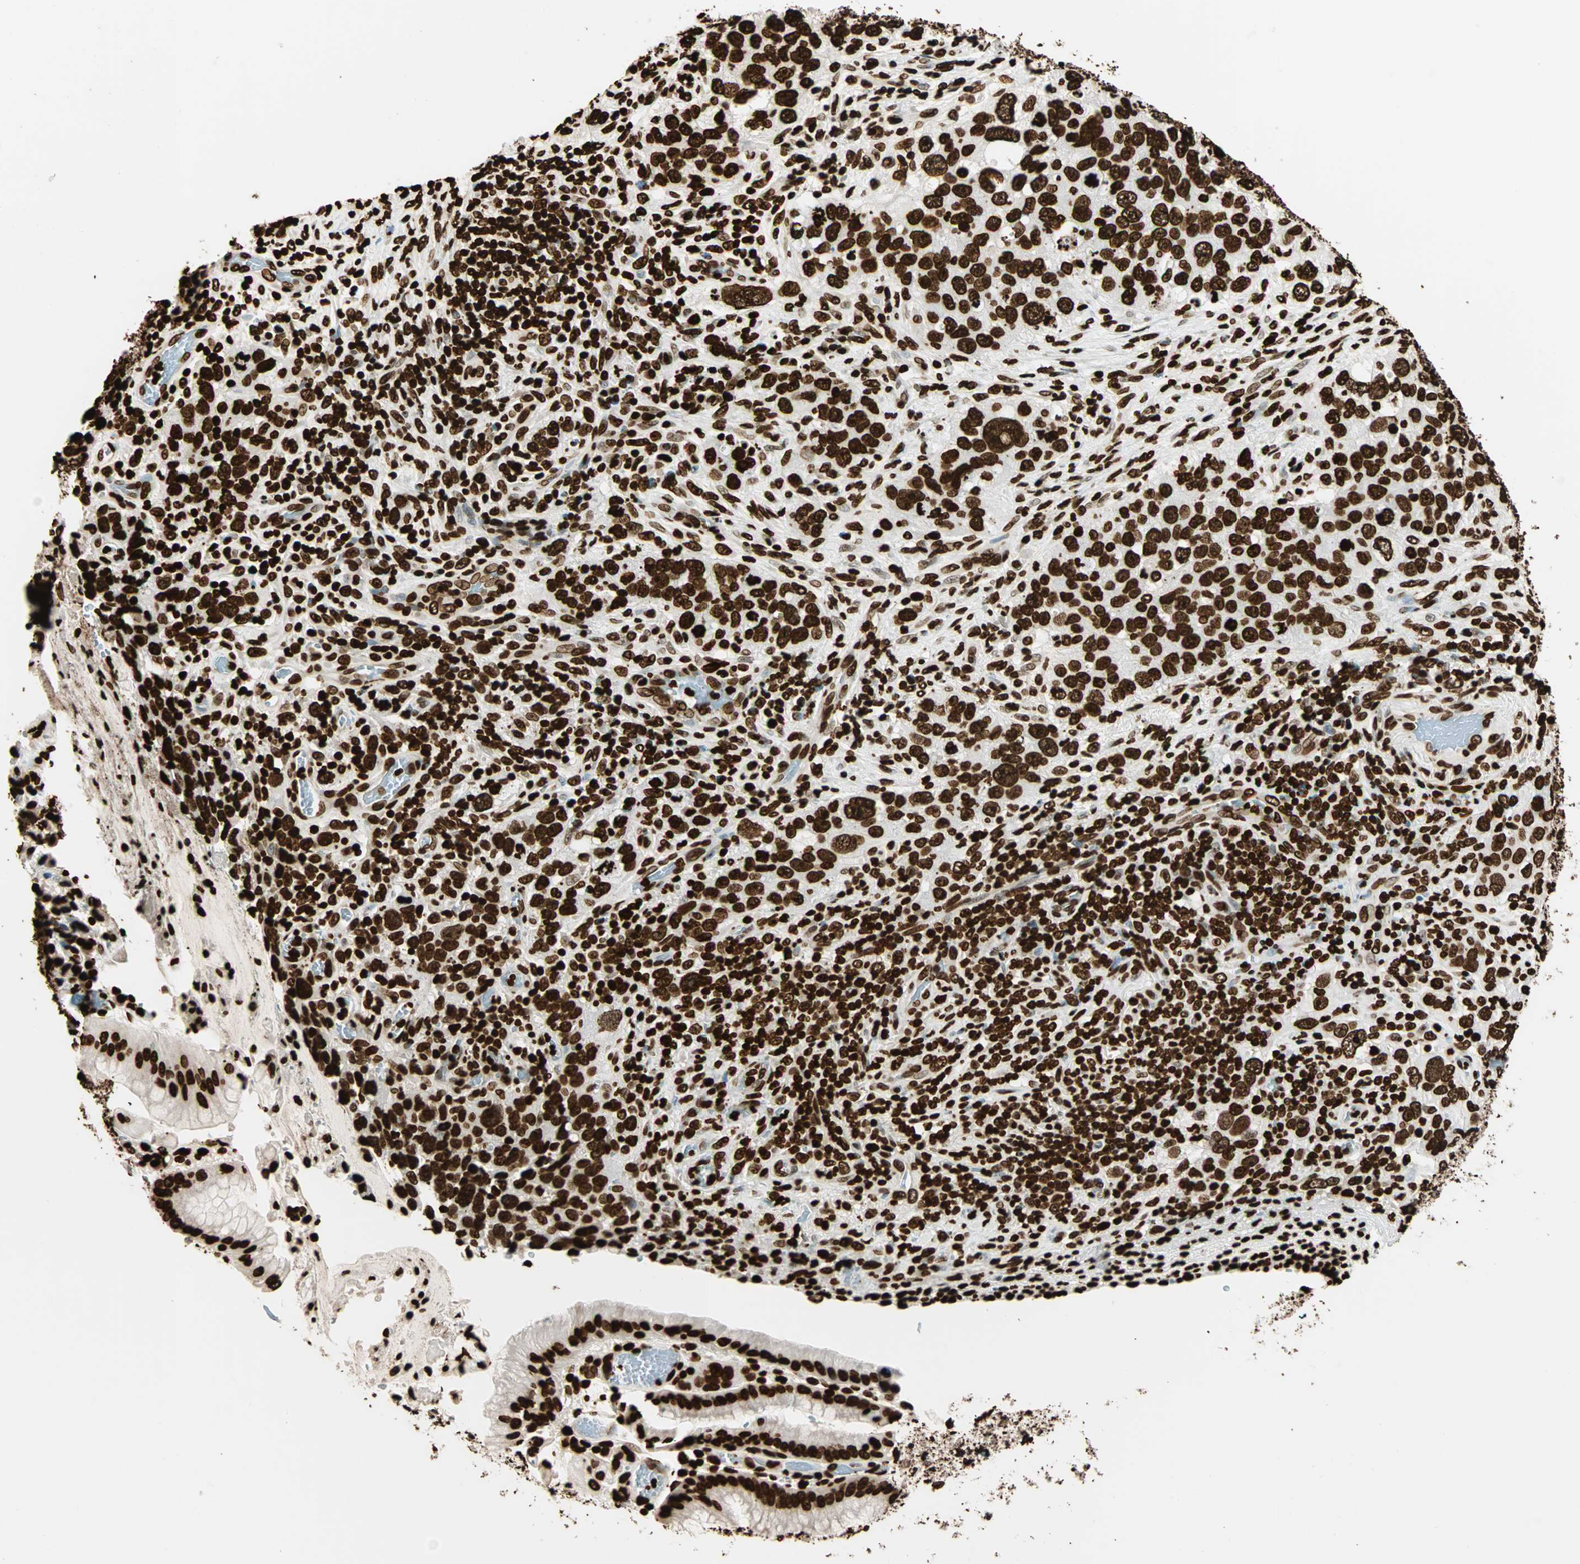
{"staining": {"intensity": "strong", "quantity": ">75%", "location": "nuclear"}, "tissue": "stomach cancer", "cell_type": "Tumor cells", "image_type": "cancer", "snomed": [{"axis": "morphology", "description": "Normal tissue, NOS"}, {"axis": "morphology", "description": "Adenocarcinoma, NOS"}, {"axis": "topography", "description": "Stomach"}], "caption": "Strong nuclear expression is identified in about >75% of tumor cells in stomach adenocarcinoma.", "gene": "GLI2", "patient": {"sex": "male", "age": 48}}